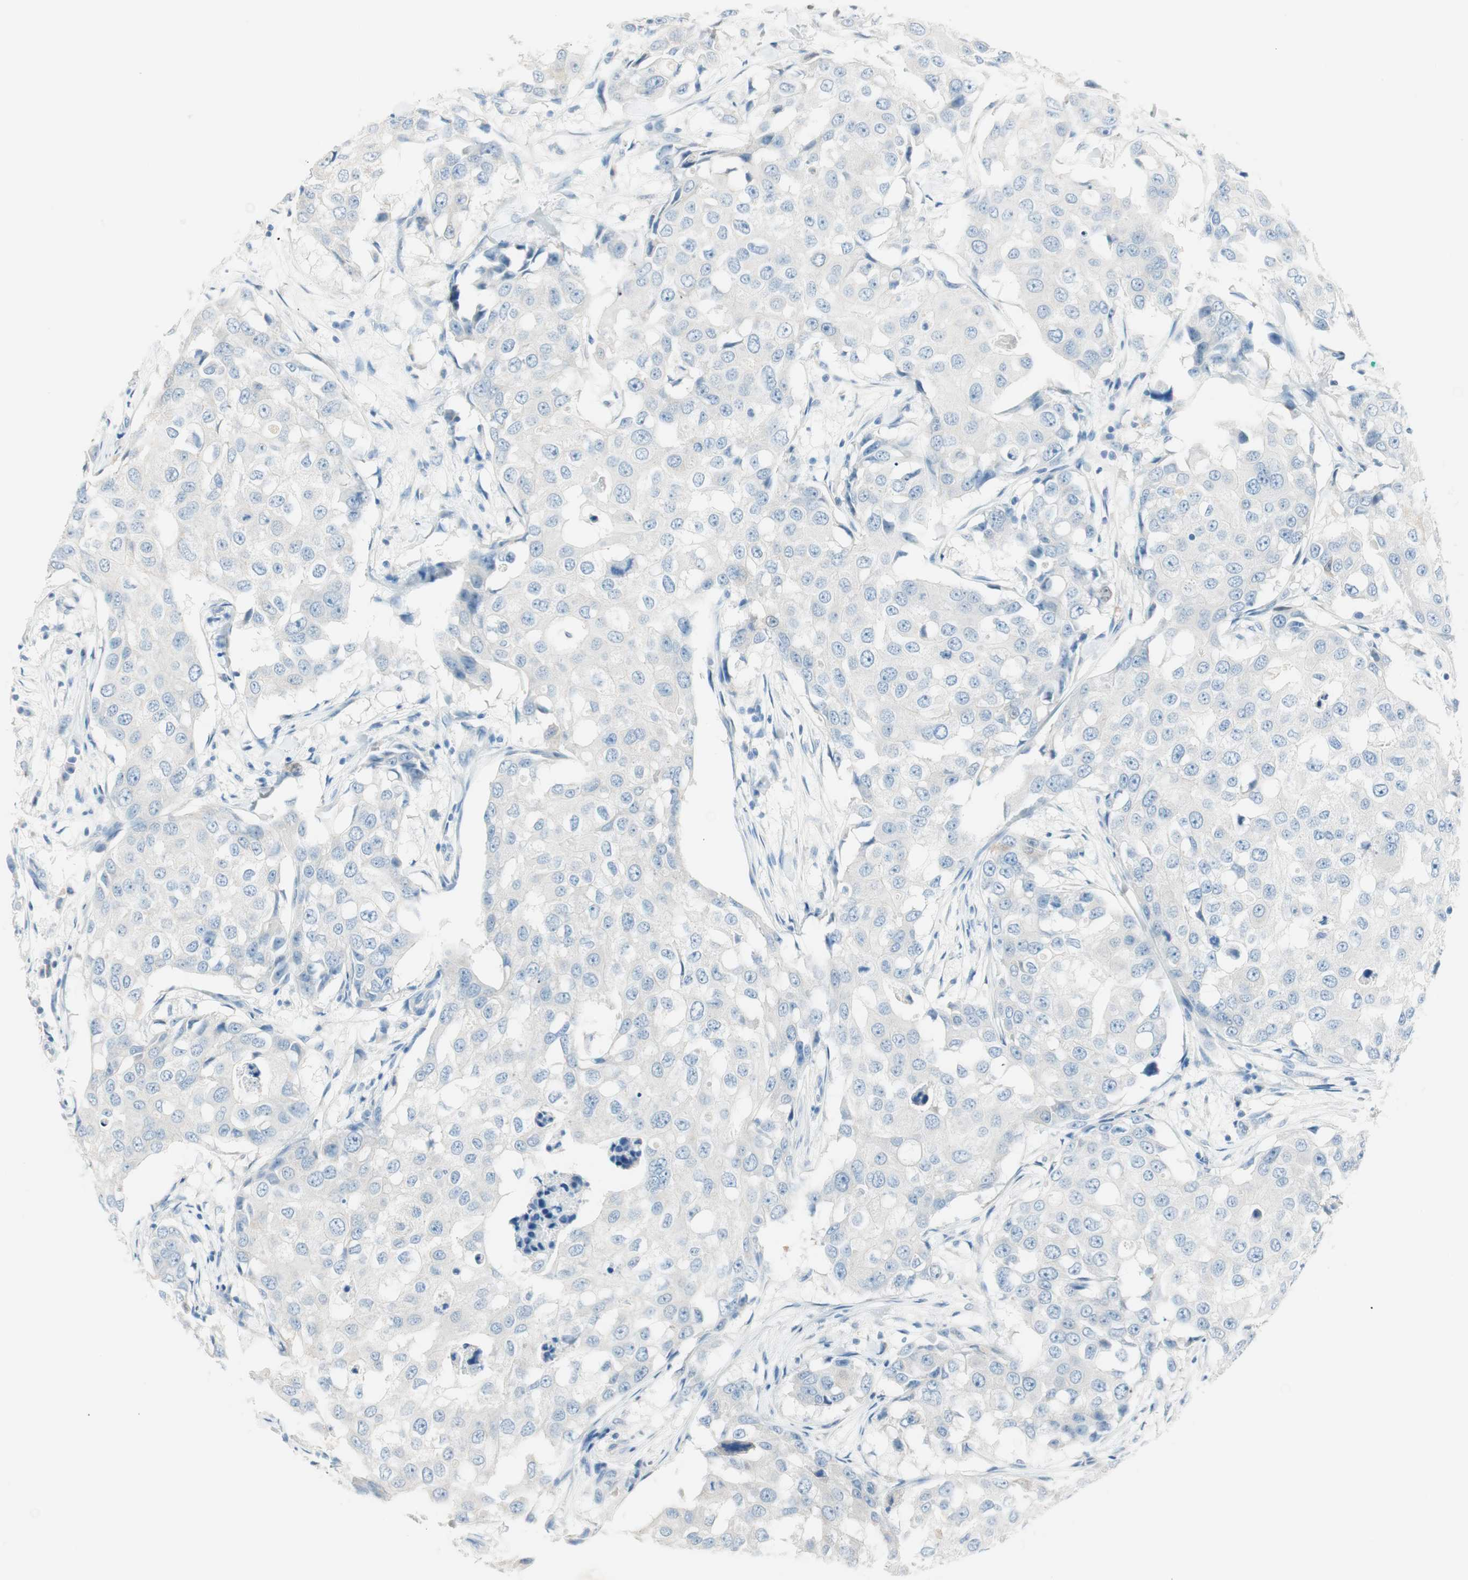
{"staining": {"intensity": "negative", "quantity": "none", "location": "none"}, "tissue": "breast cancer", "cell_type": "Tumor cells", "image_type": "cancer", "snomed": [{"axis": "morphology", "description": "Duct carcinoma"}, {"axis": "topography", "description": "Breast"}], "caption": "The micrograph demonstrates no significant expression in tumor cells of breast intraductal carcinoma.", "gene": "HPGD", "patient": {"sex": "female", "age": 27}}